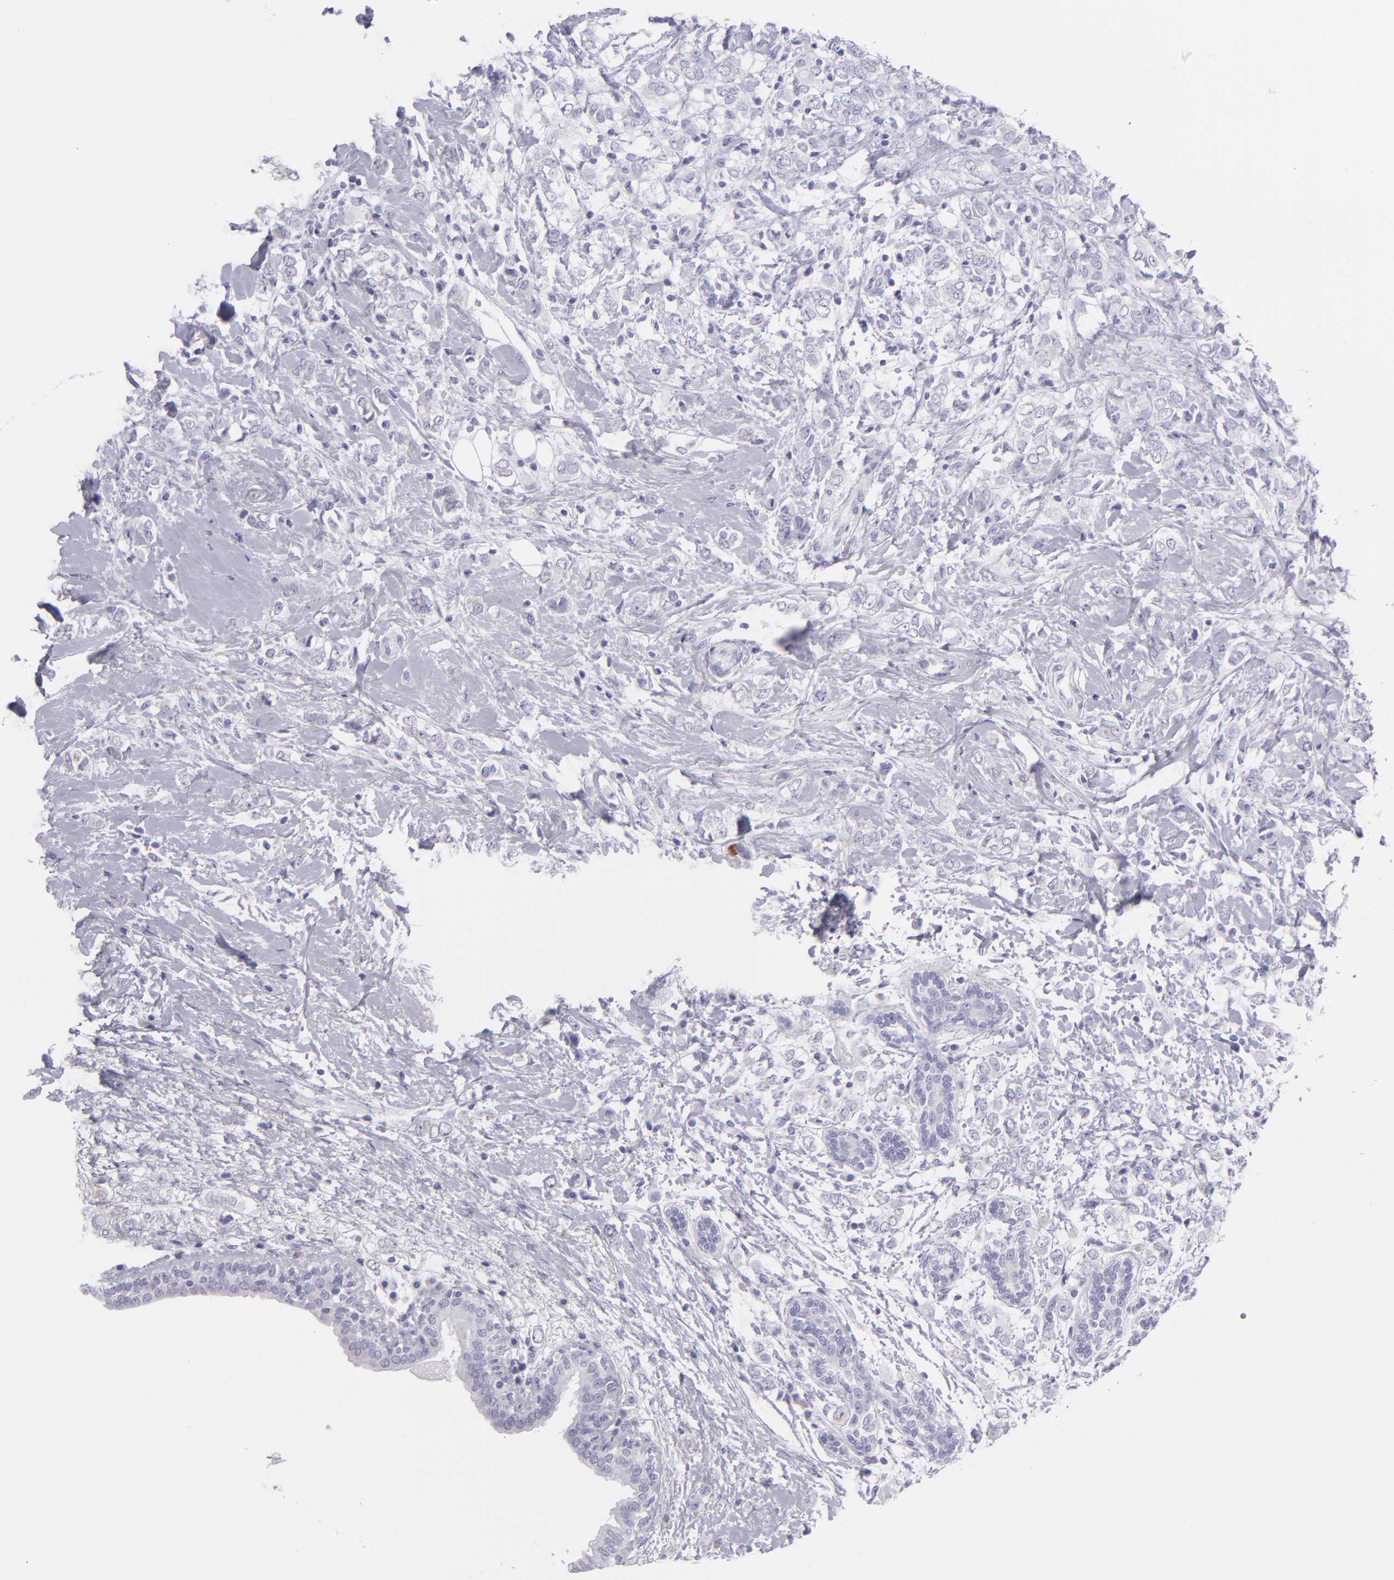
{"staining": {"intensity": "negative", "quantity": "none", "location": "none"}, "tissue": "breast cancer", "cell_type": "Tumor cells", "image_type": "cancer", "snomed": [{"axis": "morphology", "description": "Normal tissue, NOS"}, {"axis": "morphology", "description": "Lobular carcinoma"}, {"axis": "topography", "description": "Breast"}], "caption": "Immunohistochemical staining of breast cancer (lobular carcinoma) shows no significant expression in tumor cells. Brightfield microscopy of IHC stained with DAB (brown) and hematoxylin (blue), captured at high magnification.", "gene": "MUC5AC", "patient": {"sex": "female", "age": 47}}